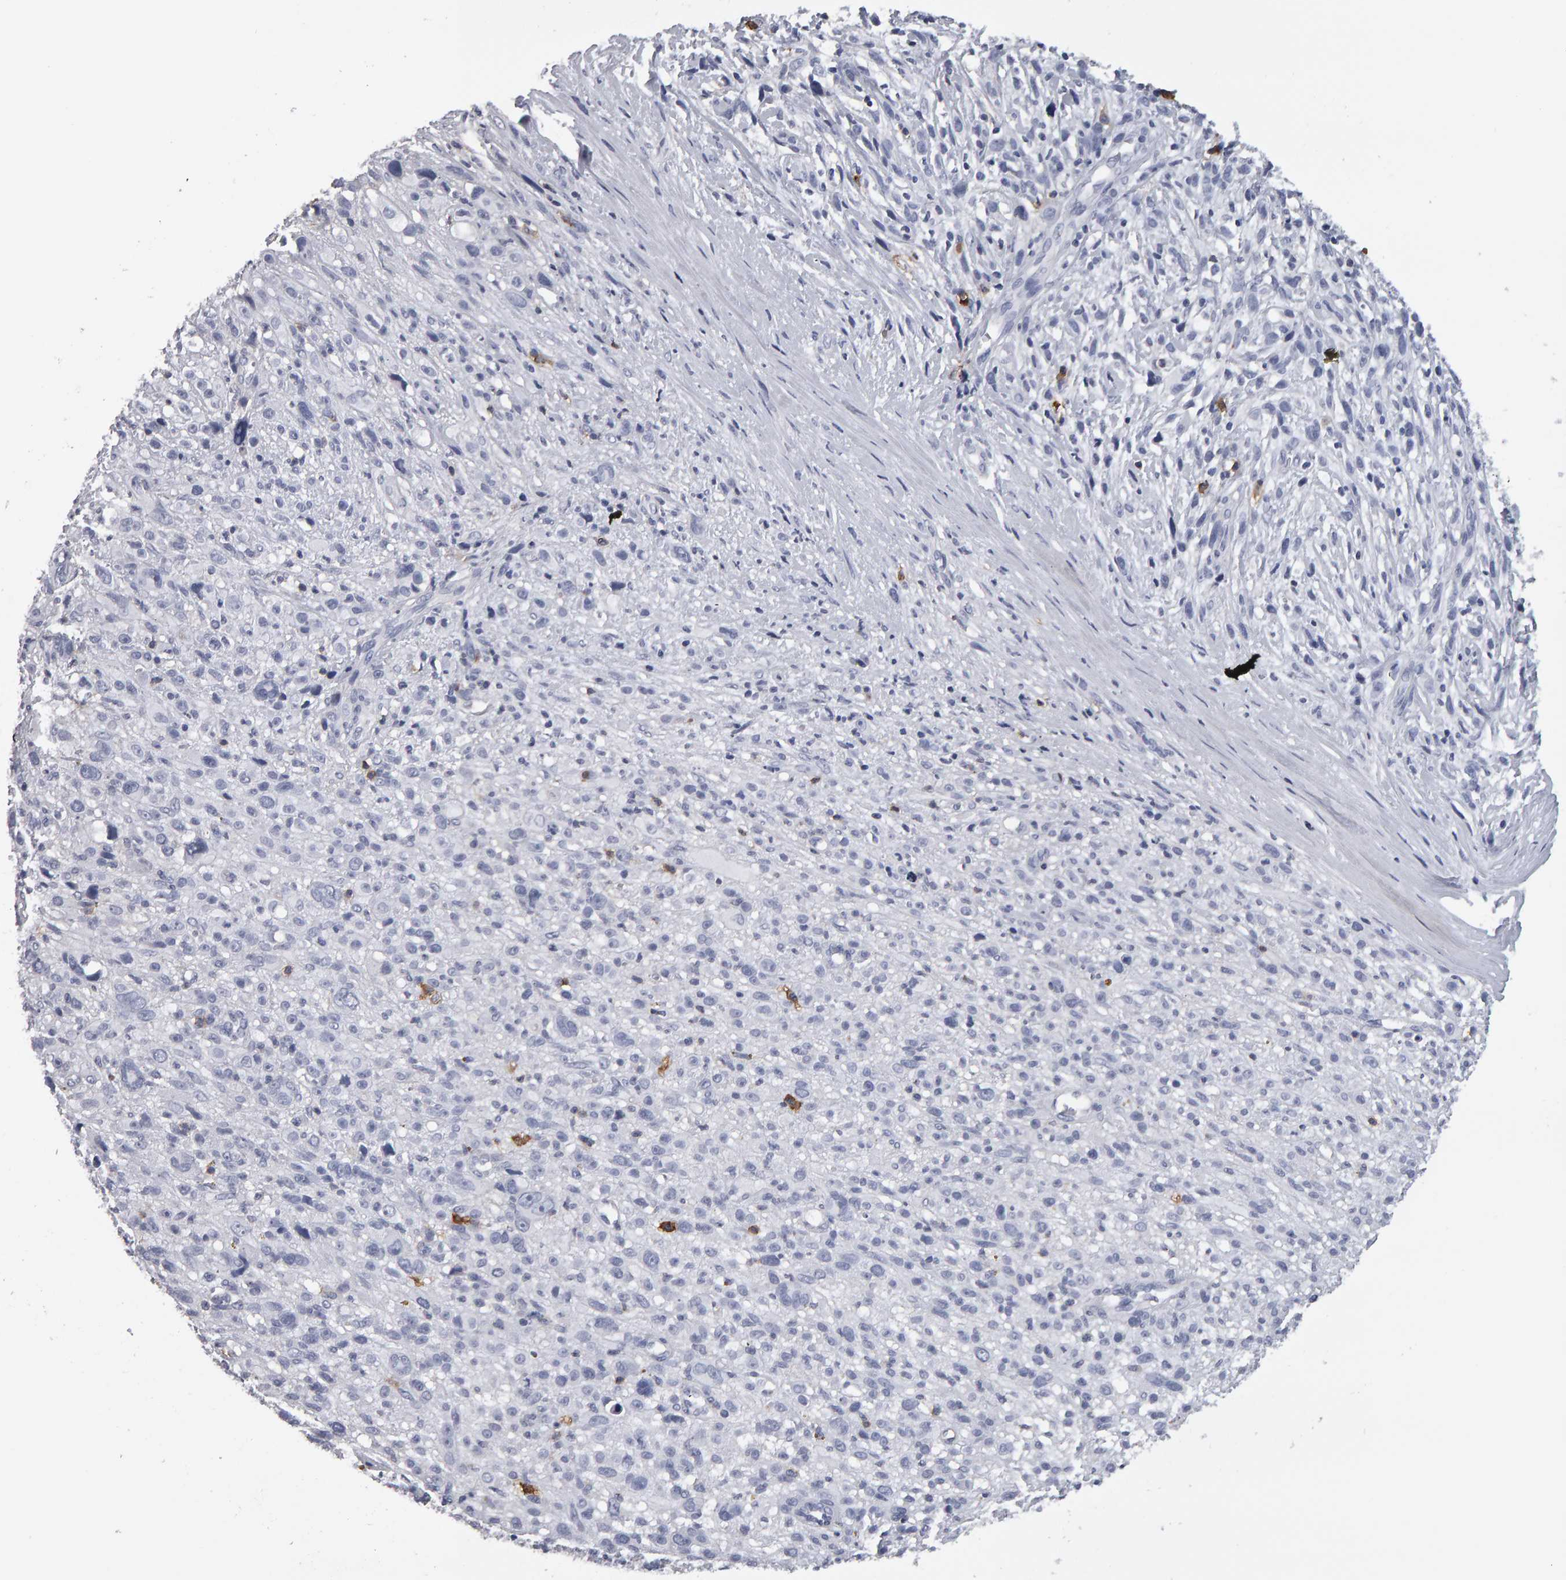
{"staining": {"intensity": "negative", "quantity": "none", "location": "none"}, "tissue": "melanoma", "cell_type": "Tumor cells", "image_type": "cancer", "snomed": [{"axis": "morphology", "description": "Malignant melanoma, NOS"}, {"axis": "topography", "description": "Skin"}], "caption": "Tumor cells show no significant expression in melanoma.", "gene": "CD38", "patient": {"sex": "female", "age": 55}}